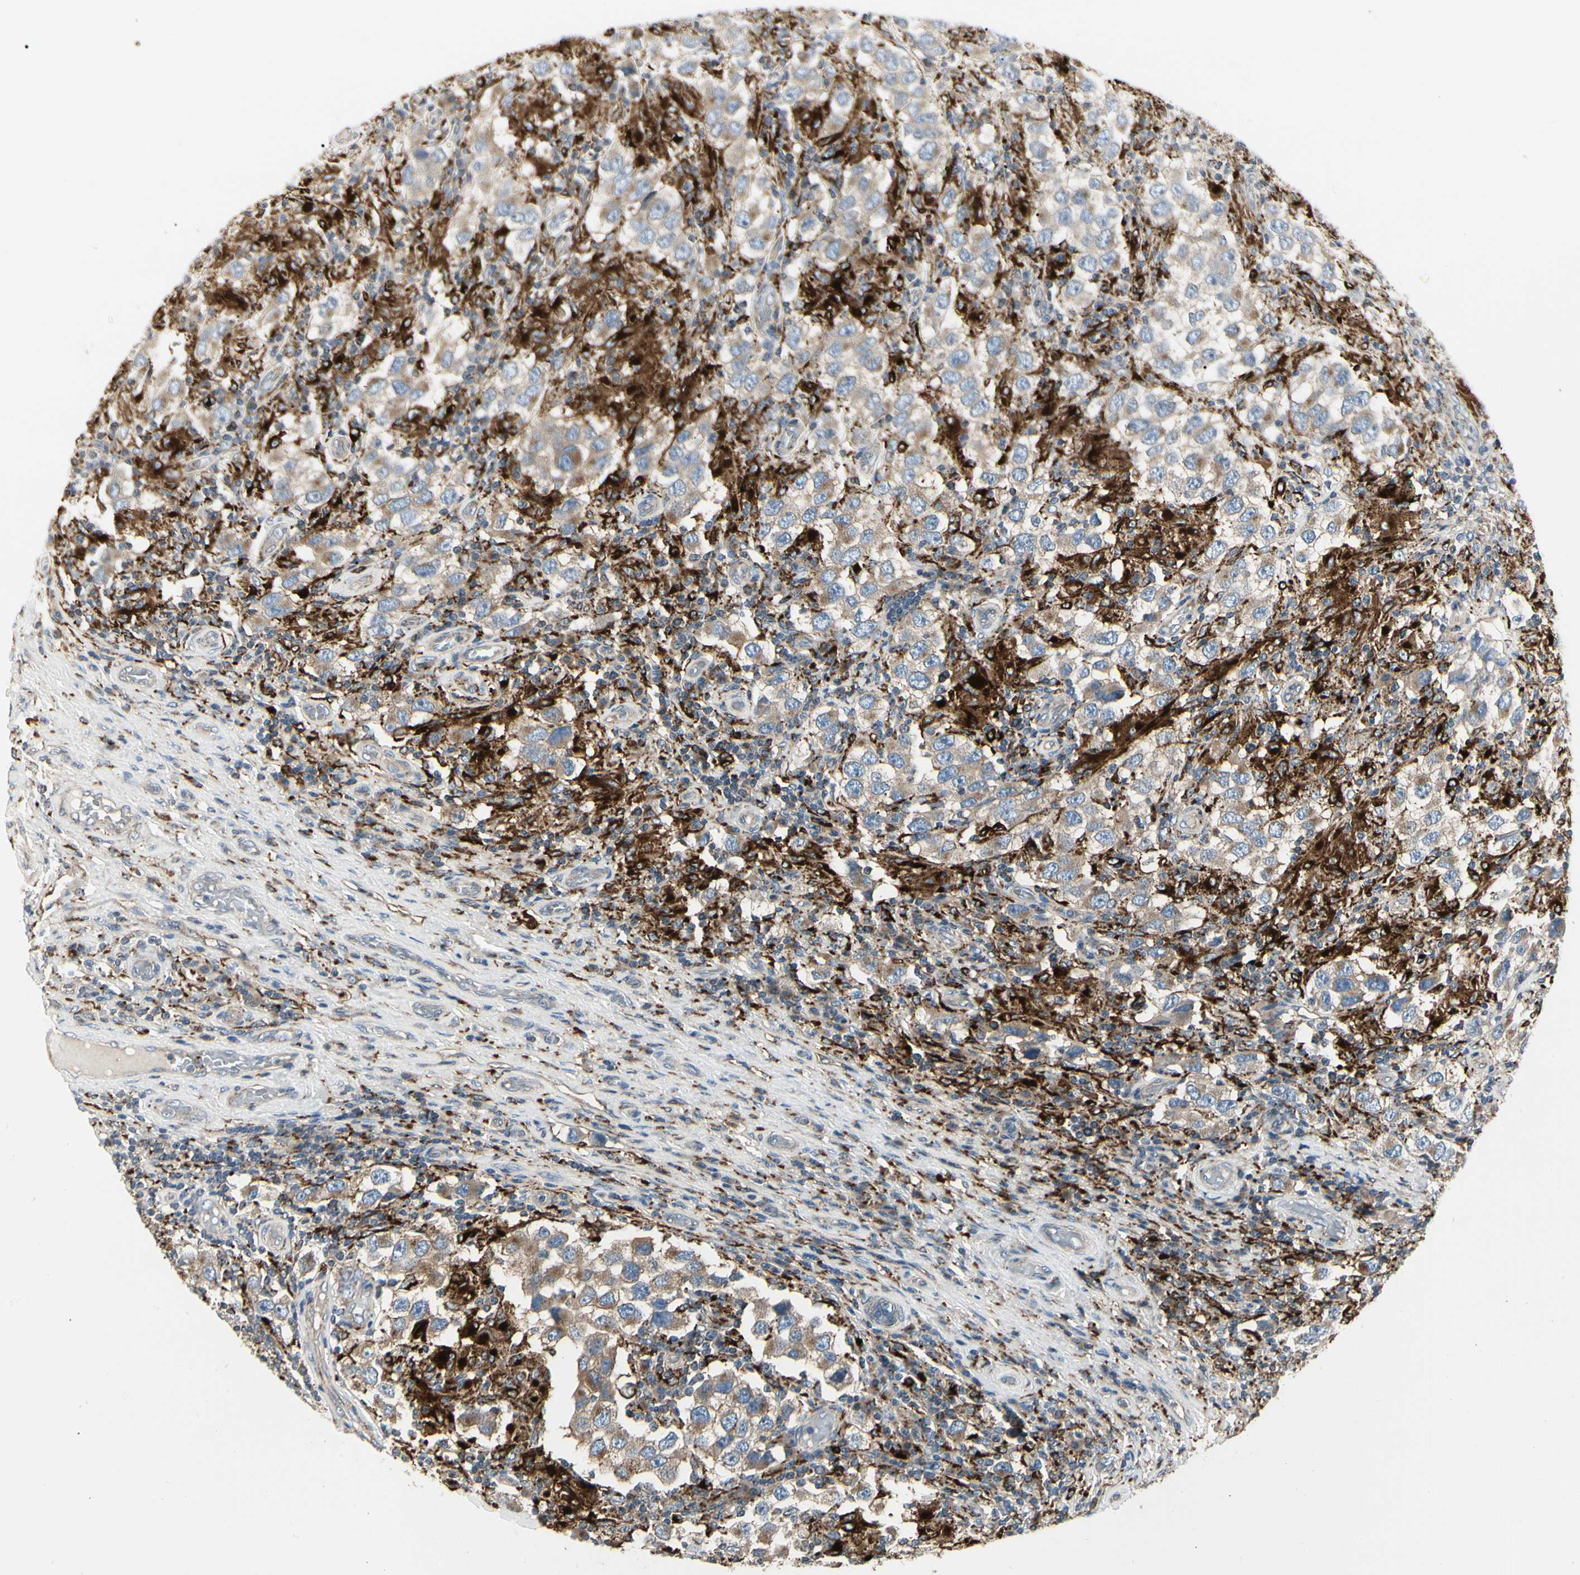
{"staining": {"intensity": "moderate", "quantity": "<25%", "location": "cytoplasmic/membranous"}, "tissue": "testis cancer", "cell_type": "Tumor cells", "image_type": "cancer", "snomed": [{"axis": "morphology", "description": "Carcinoma, Embryonal, NOS"}, {"axis": "topography", "description": "Testis"}], "caption": "About <25% of tumor cells in embryonal carcinoma (testis) exhibit moderate cytoplasmic/membranous protein staining as visualized by brown immunohistochemical staining.", "gene": "ATP6V1B2", "patient": {"sex": "male", "age": 21}}